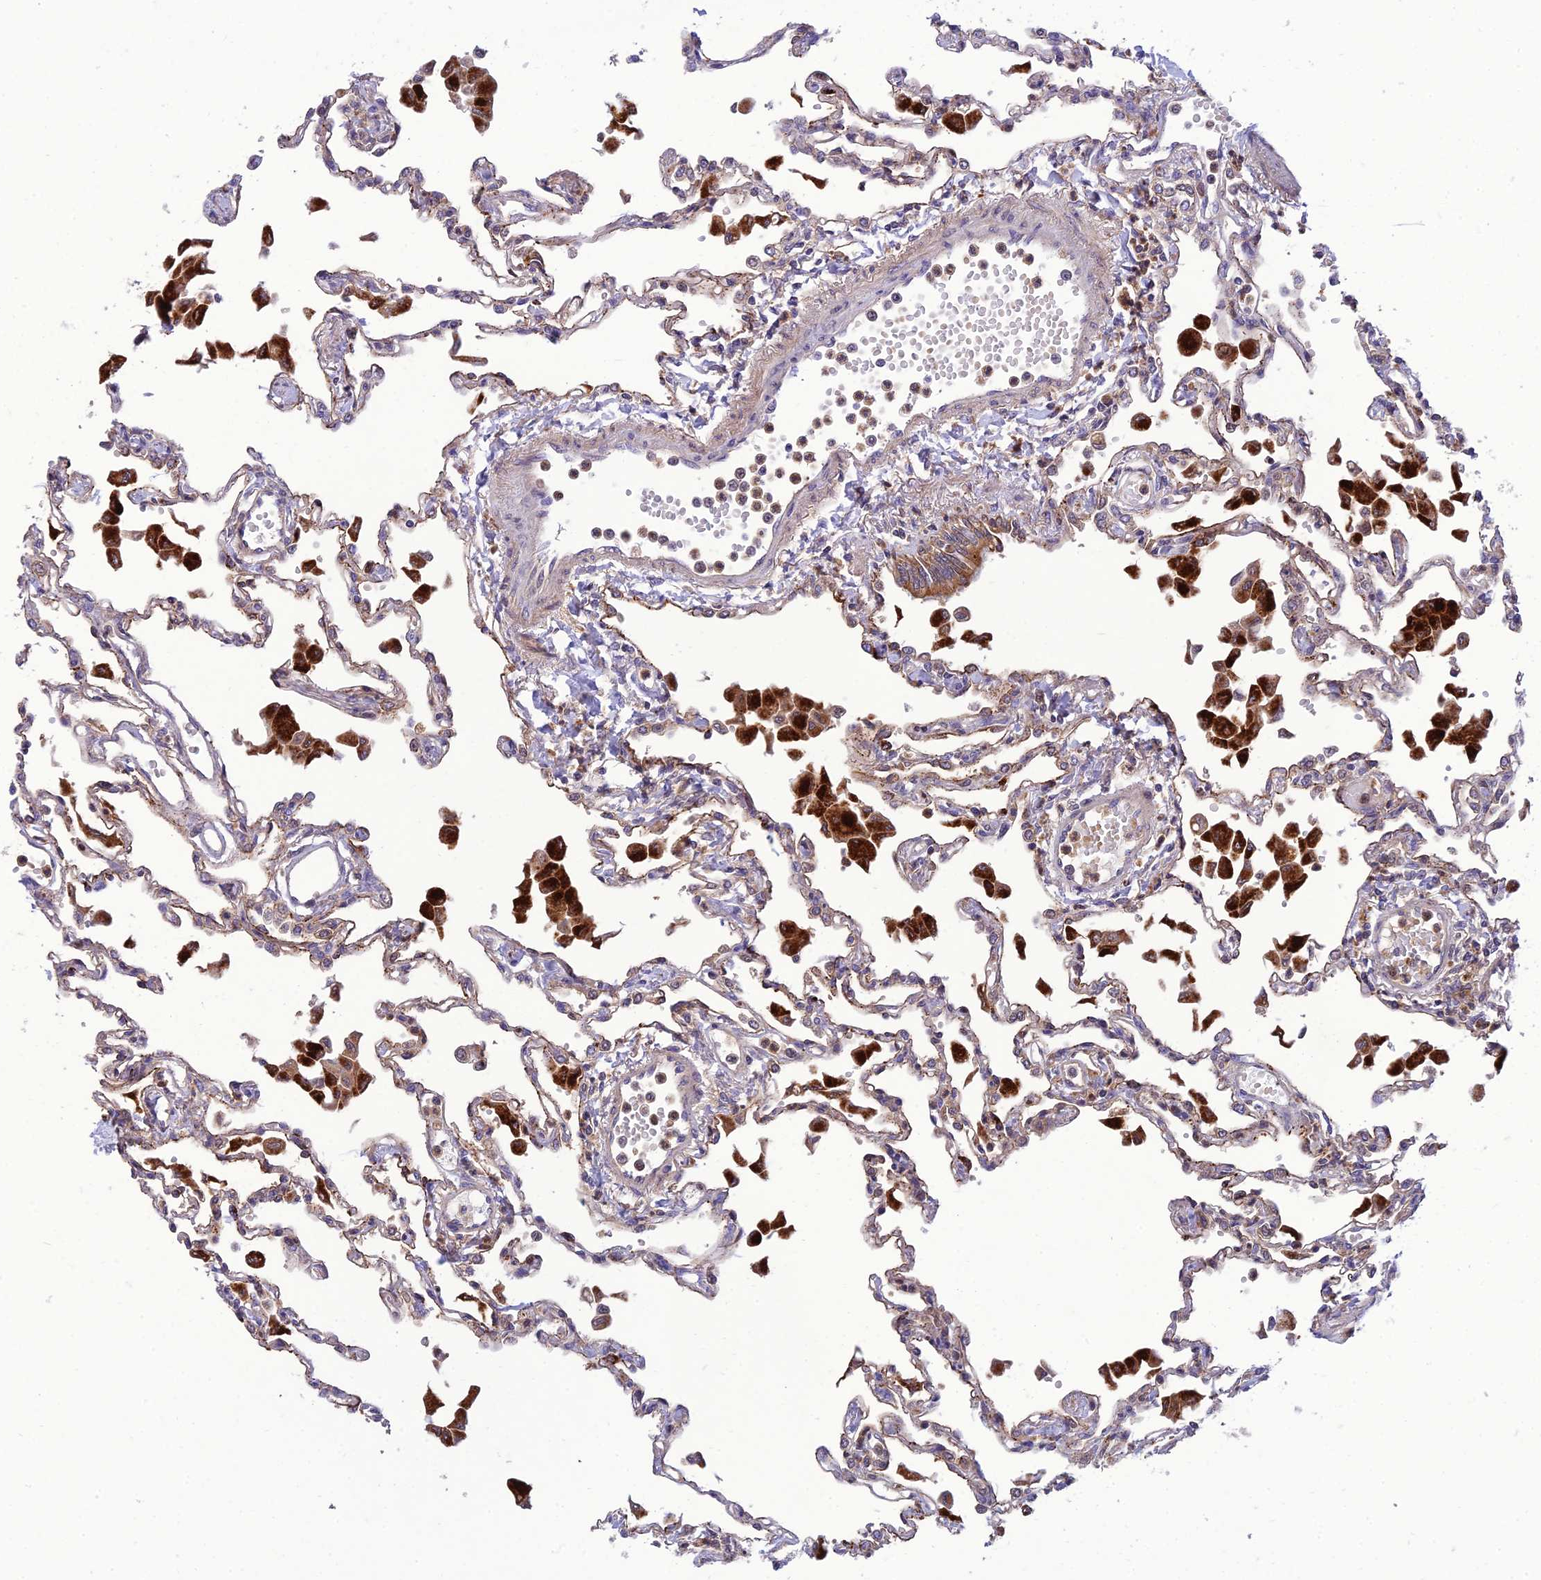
{"staining": {"intensity": "moderate", "quantity": "<25%", "location": "cytoplasmic/membranous"}, "tissue": "lung", "cell_type": "Alveolar cells", "image_type": "normal", "snomed": [{"axis": "morphology", "description": "Normal tissue, NOS"}, {"axis": "topography", "description": "Bronchus"}, {"axis": "topography", "description": "Lung"}], "caption": "Immunohistochemistry (DAB (3,3'-diaminobenzidine)) staining of benign lung exhibits moderate cytoplasmic/membranous protein staining in about <25% of alveolar cells.", "gene": "IRAK3", "patient": {"sex": "female", "age": 49}}